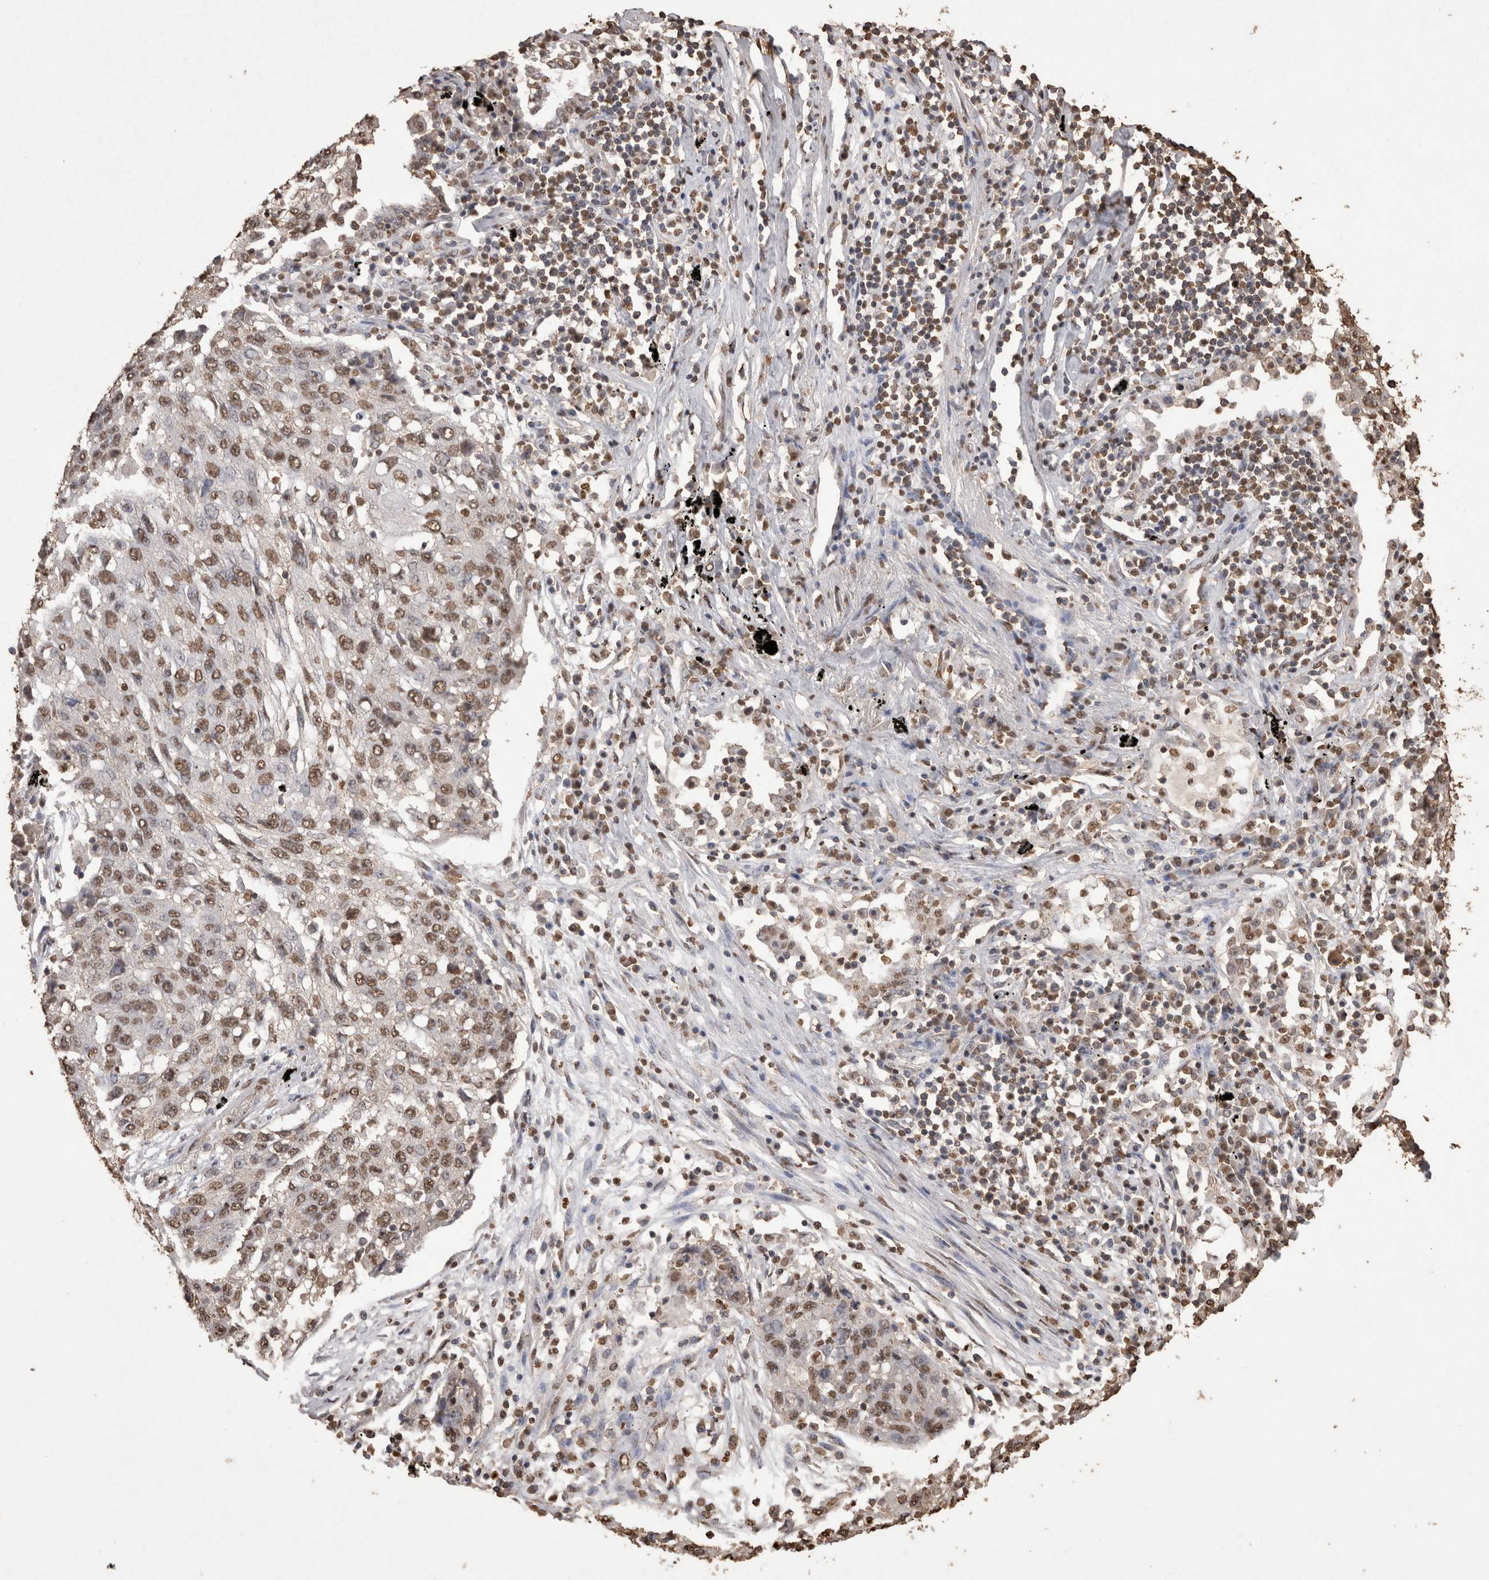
{"staining": {"intensity": "moderate", "quantity": ">75%", "location": "nuclear"}, "tissue": "lung cancer", "cell_type": "Tumor cells", "image_type": "cancer", "snomed": [{"axis": "morphology", "description": "Squamous cell carcinoma, NOS"}, {"axis": "topography", "description": "Lung"}], "caption": "The histopathology image displays staining of lung cancer, revealing moderate nuclear protein staining (brown color) within tumor cells.", "gene": "POU5F1", "patient": {"sex": "female", "age": 63}}